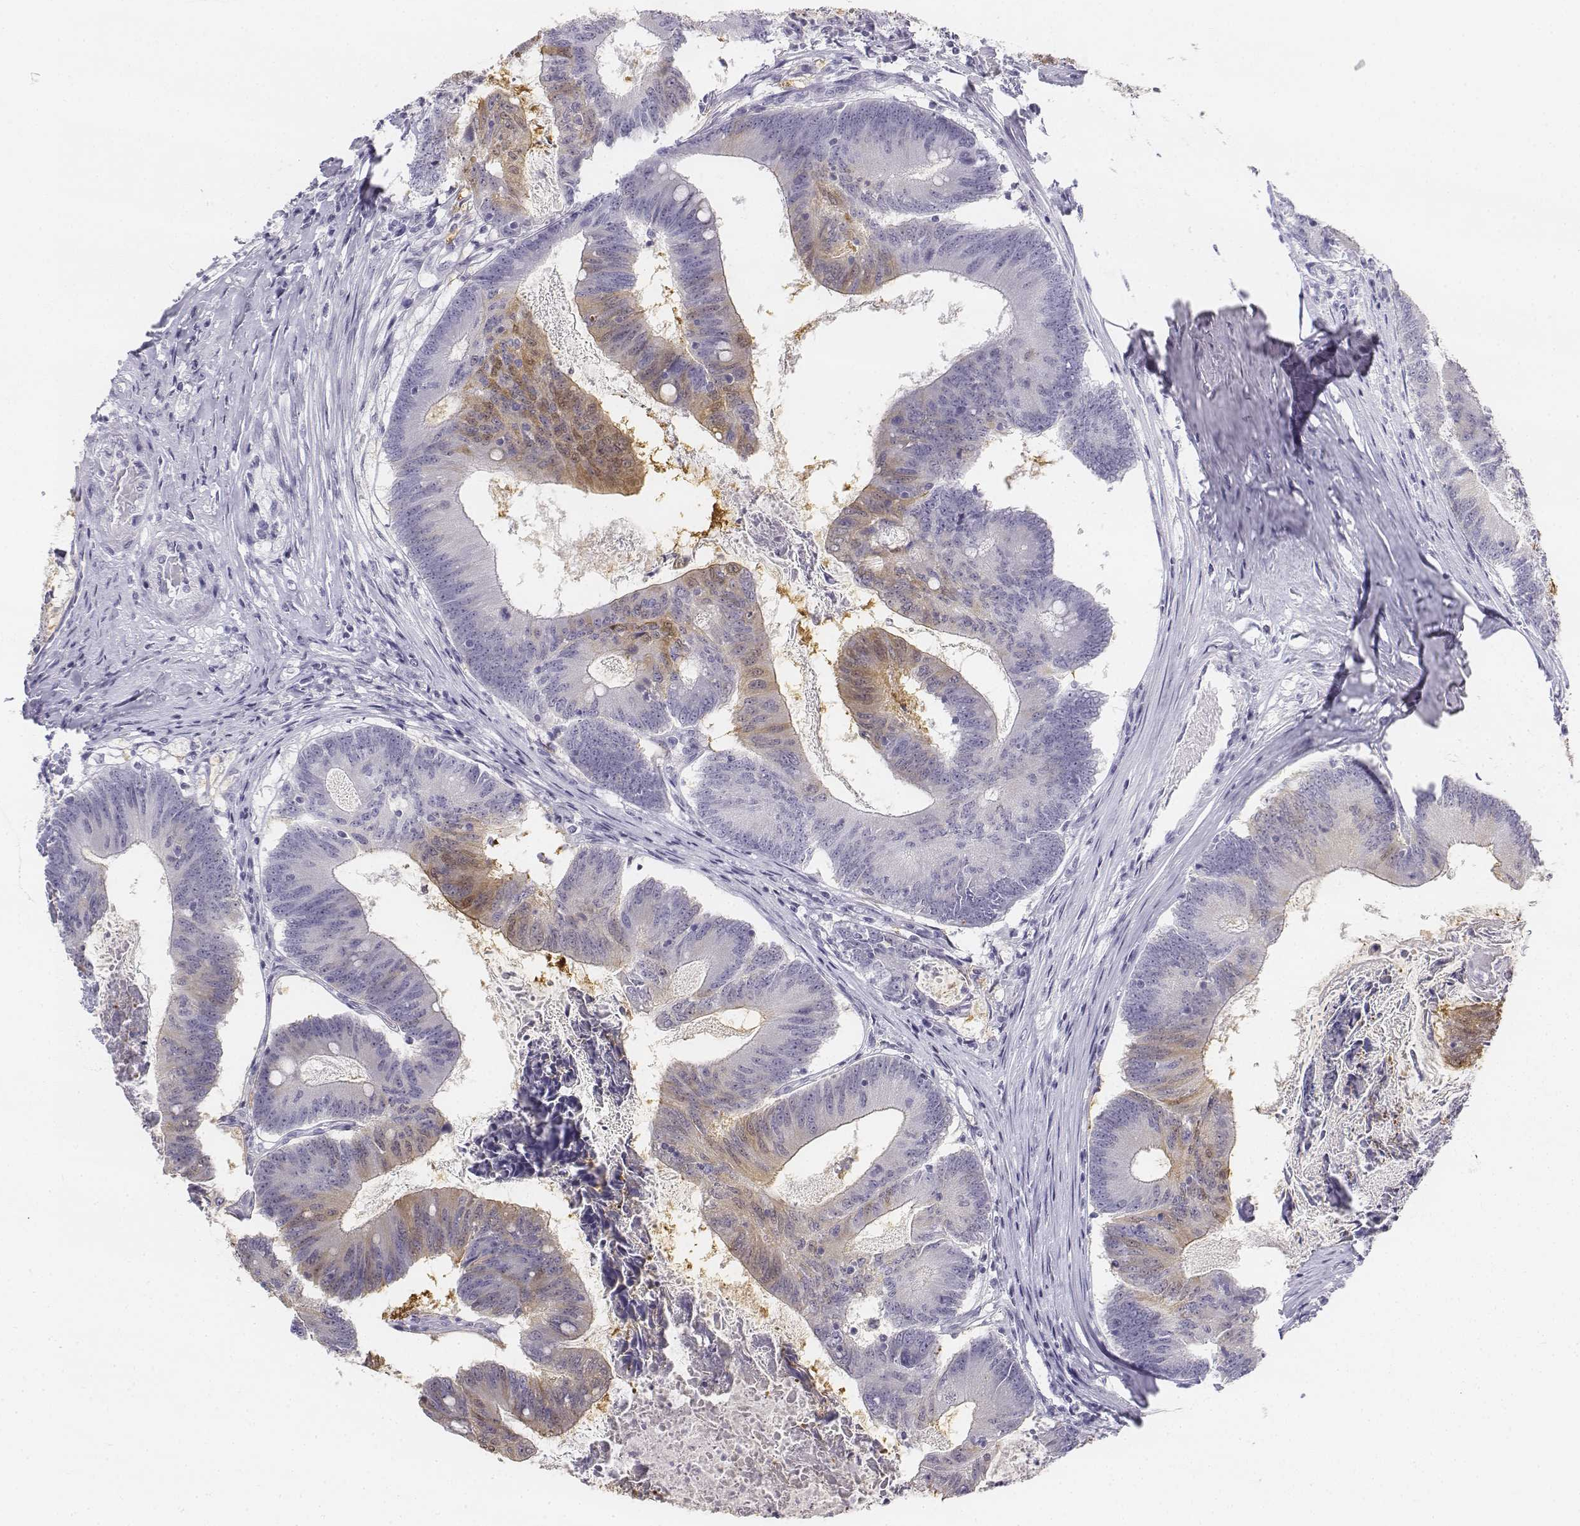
{"staining": {"intensity": "moderate", "quantity": "<25%", "location": "cytoplasmic/membranous"}, "tissue": "colorectal cancer", "cell_type": "Tumor cells", "image_type": "cancer", "snomed": [{"axis": "morphology", "description": "Adenocarcinoma, NOS"}, {"axis": "topography", "description": "Colon"}], "caption": "The image demonstrates staining of colorectal cancer, revealing moderate cytoplasmic/membranous protein expression (brown color) within tumor cells.", "gene": "UCN2", "patient": {"sex": "female", "age": 70}}